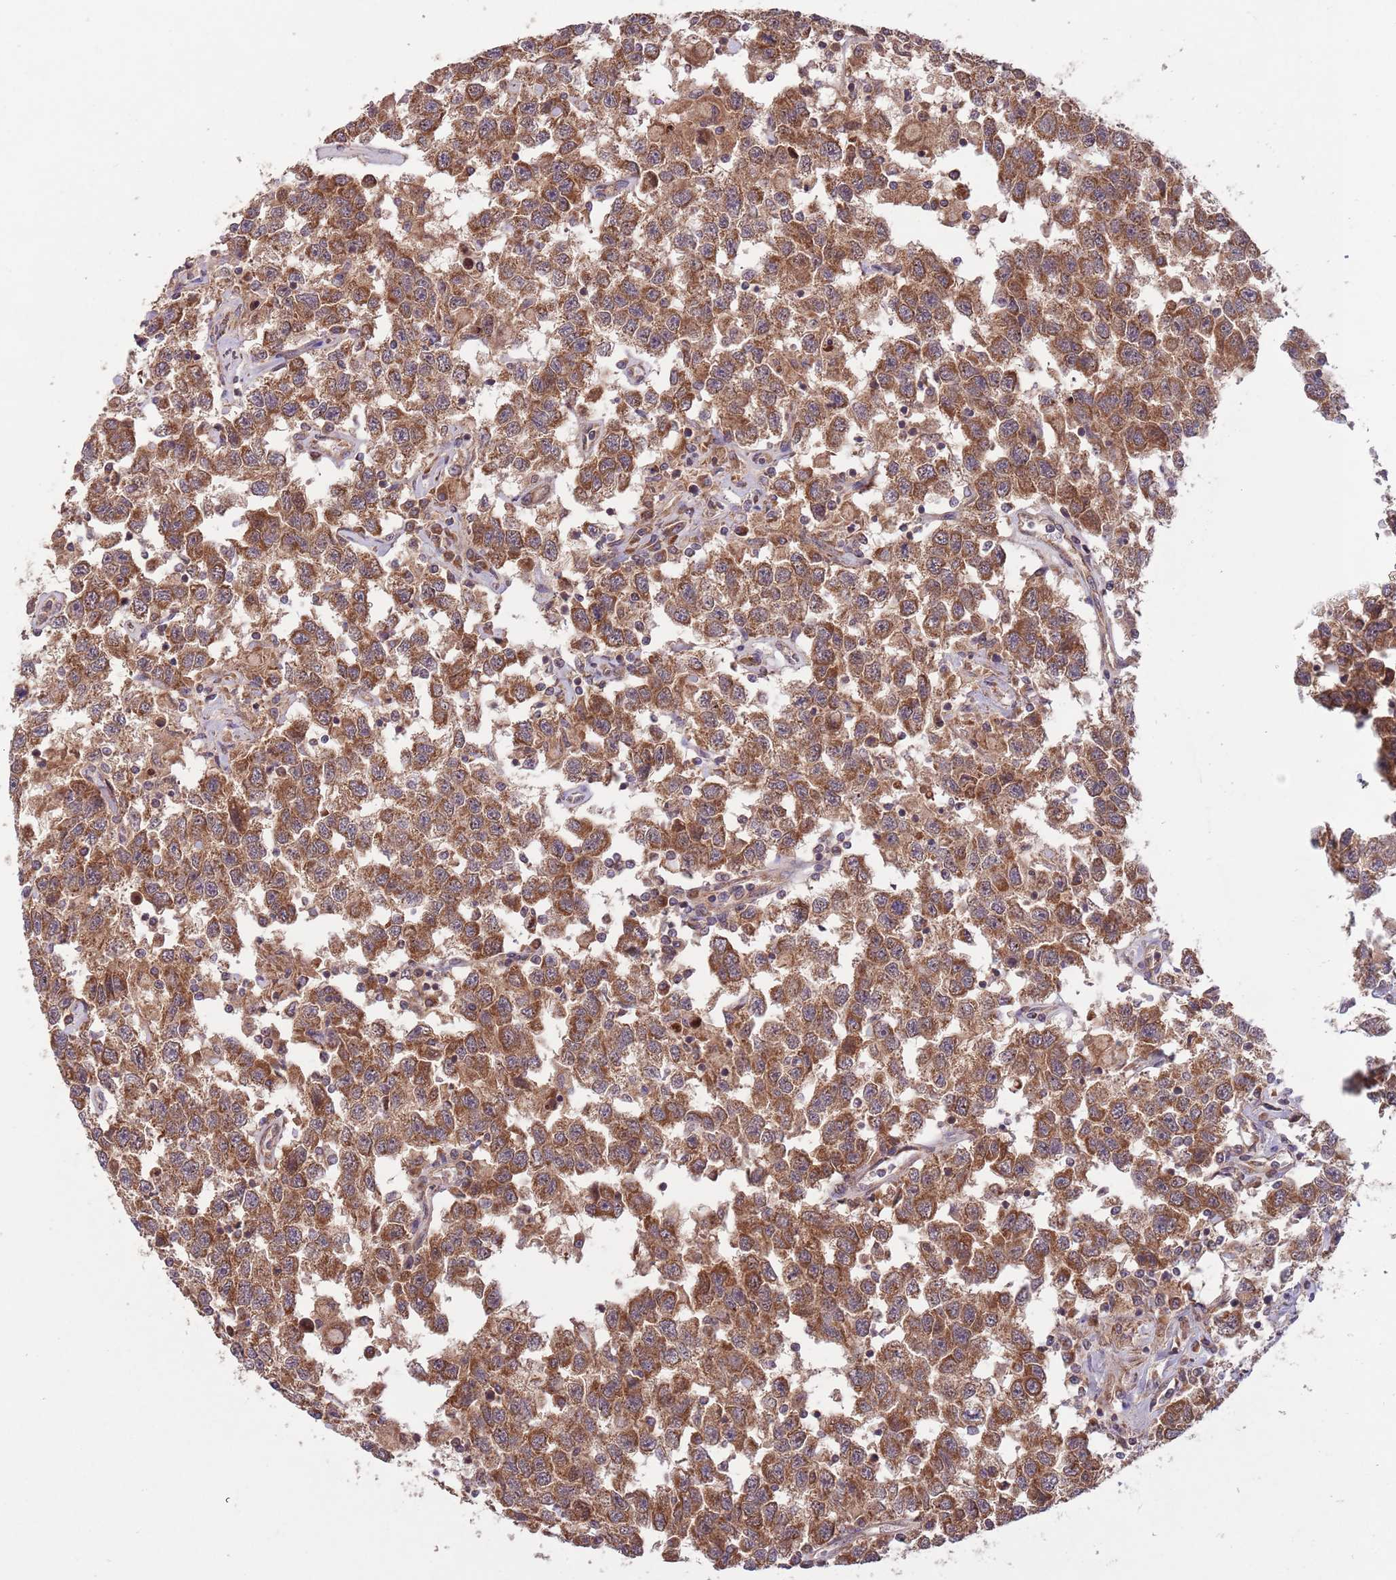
{"staining": {"intensity": "strong", "quantity": ">75%", "location": "cytoplasmic/membranous"}, "tissue": "testis cancer", "cell_type": "Tumor cells", "image_type": "cancer", "snomed": [{"axis": "morphology", "description": "Seminoma, NOS"}, {"axis": "topography", "description": "Testis"}], "caption": "Testis seminoma stained for a protein exhibits strong cytoplasmic/membranous positivity in tumor cells.", "gene": "MFNG", "patient": {"sex": "male", "age": 41}}